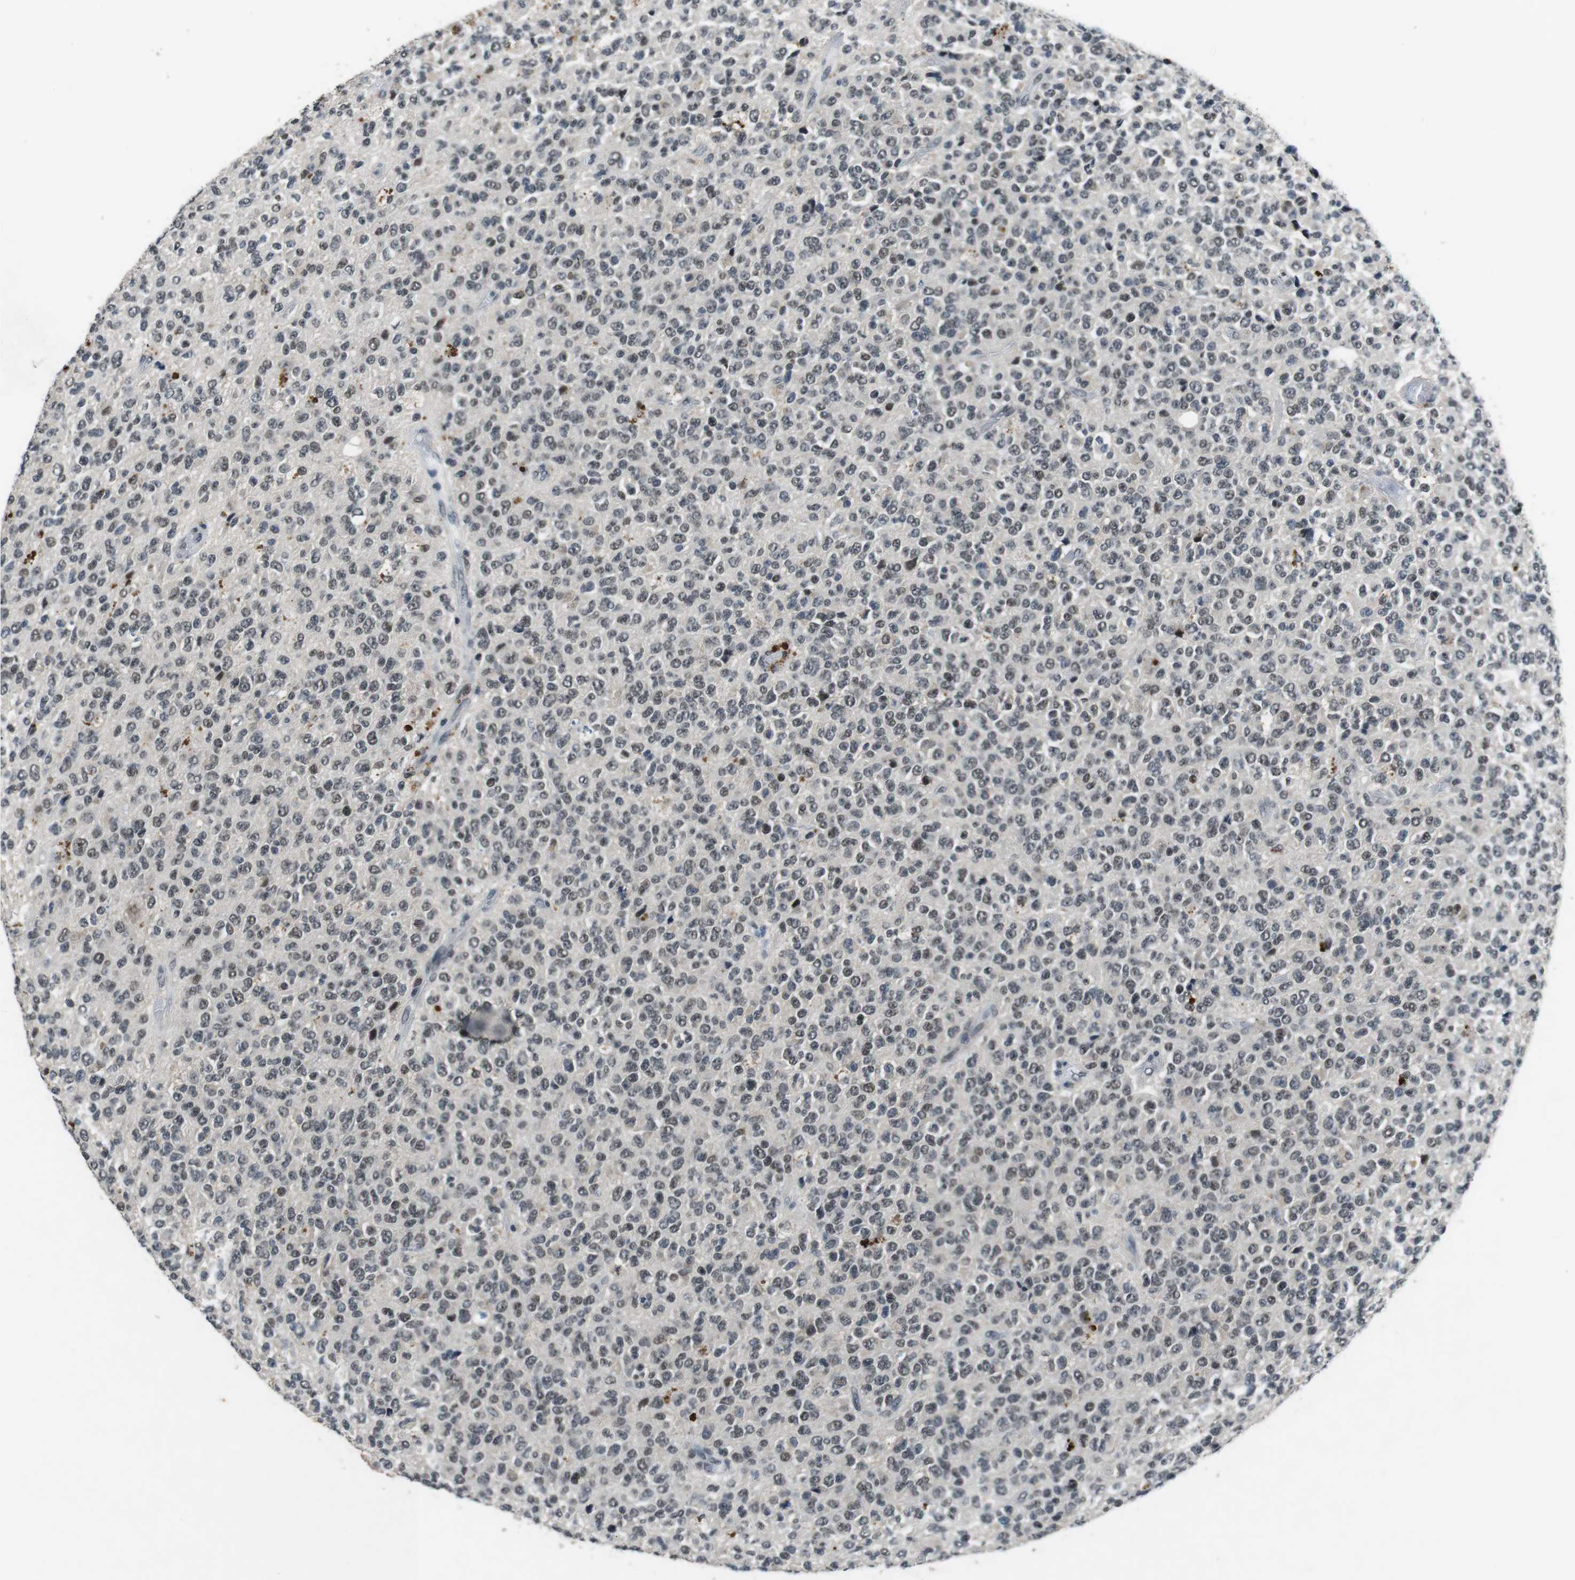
{"staining": {"intensity": "weak", "quantity": "25%-75%", "location": "nuclear"}, "tissue": "glioma", "cell_type": "Tumor cells", "image_type": "cancer", "snomed": [{"axis": "morphology", "description": "Glioma, malignant, High grade"}, {"axis": "topography", "description": "pancreas cauda"}], "caption": "Human malignant glioma (high-grade) stained with a brown dye displays weak nuclear positive staining in about 25%-75% of tumor cells.", "gene": "USP7", "patient": {"sex": "male", "age": 60}}